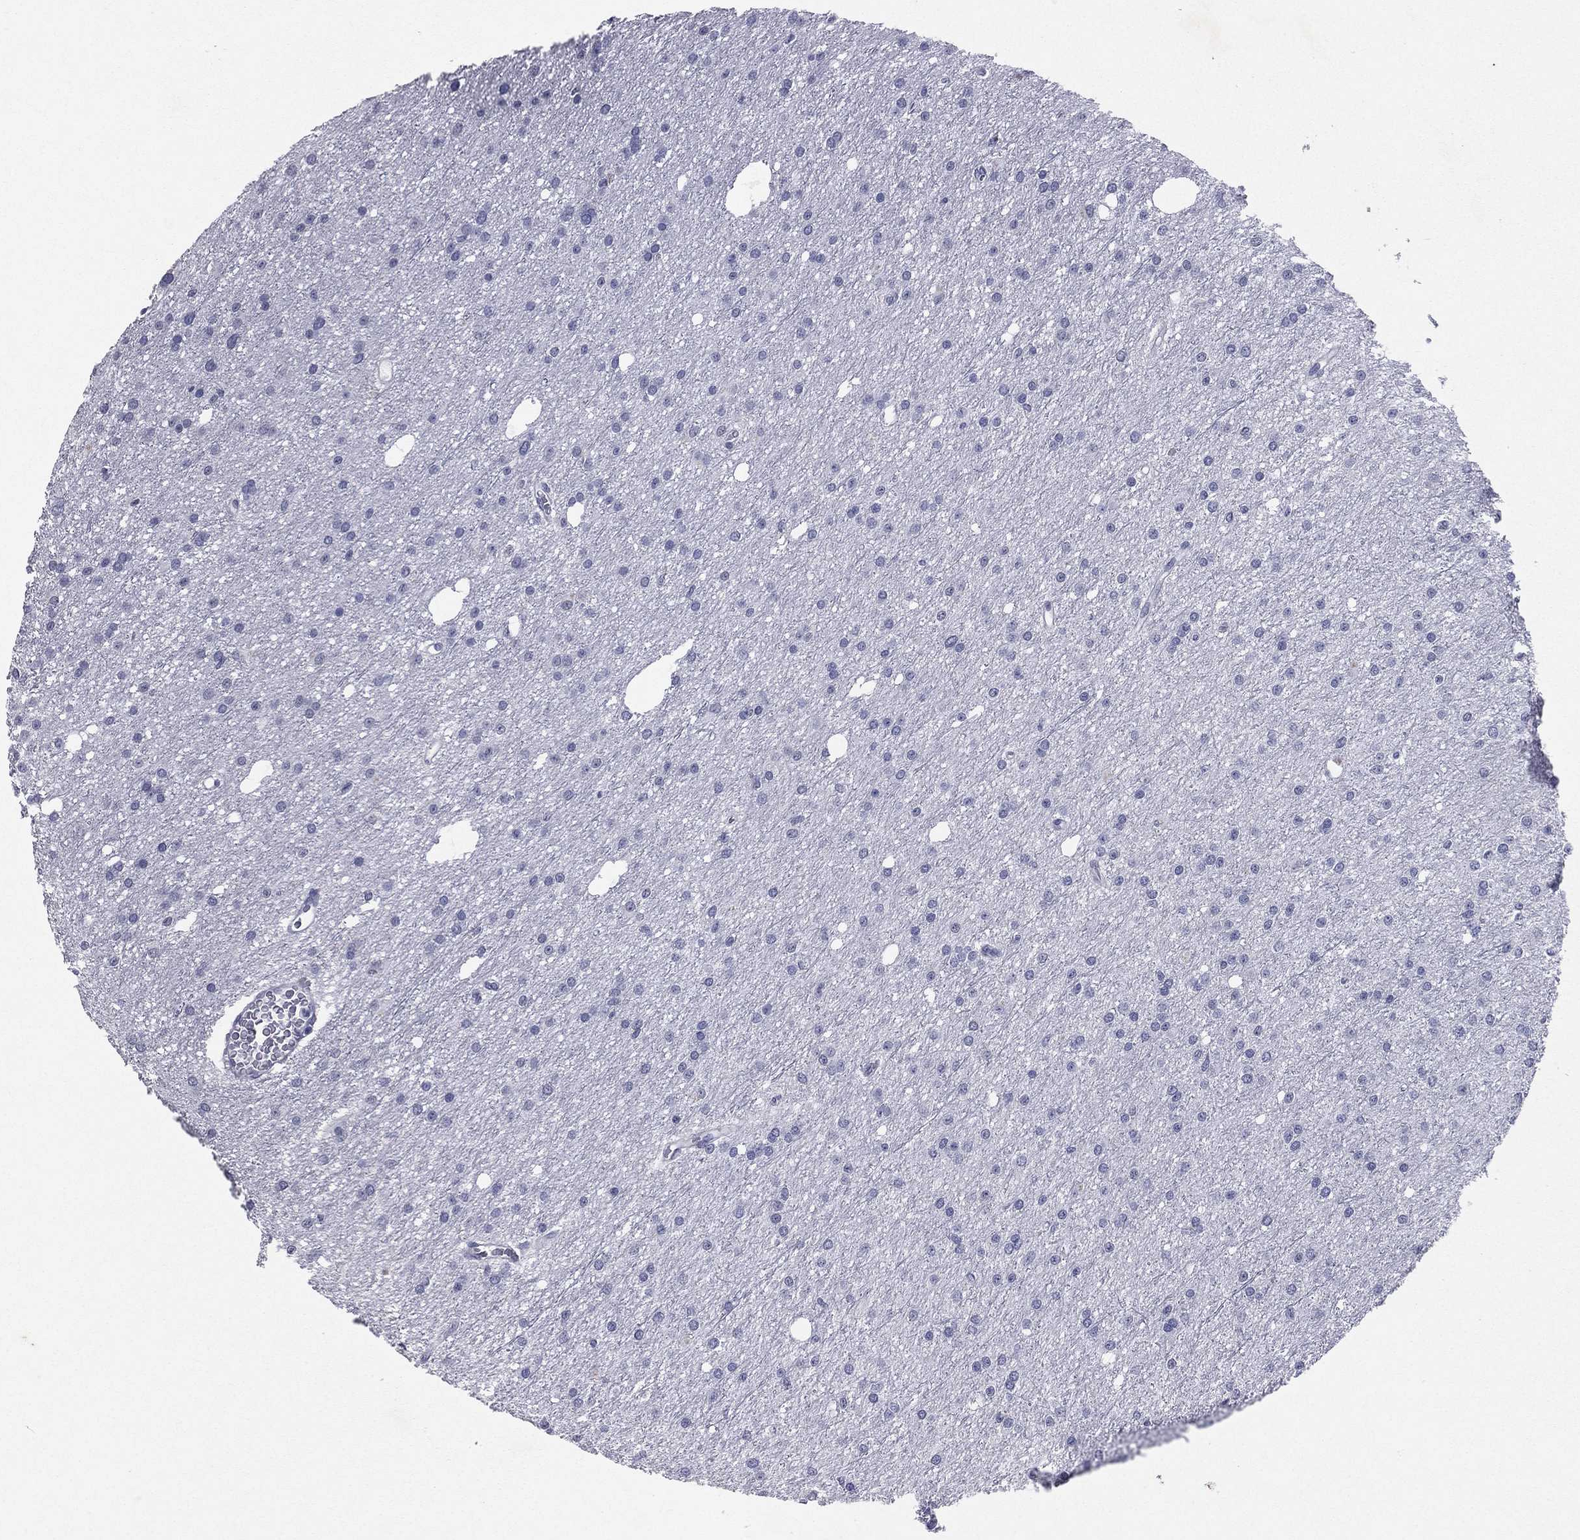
{"staining": {"intensity": "negative", "quantity": "none", "location": "none"}, "tissue": "glioma", "cell_type": "Tumor cells", "image_type": "cancer", "snomed": [{"axis": "morphology", "description": "Glioma, malignant, Low grade"}, {"axis": "topography", "description": "Brain"}], "caption": "Tumor cells are negative for protein expression in human glioma.", "gene": "HLA-DOA", "patient": {"sex": "male", "age": 27}}